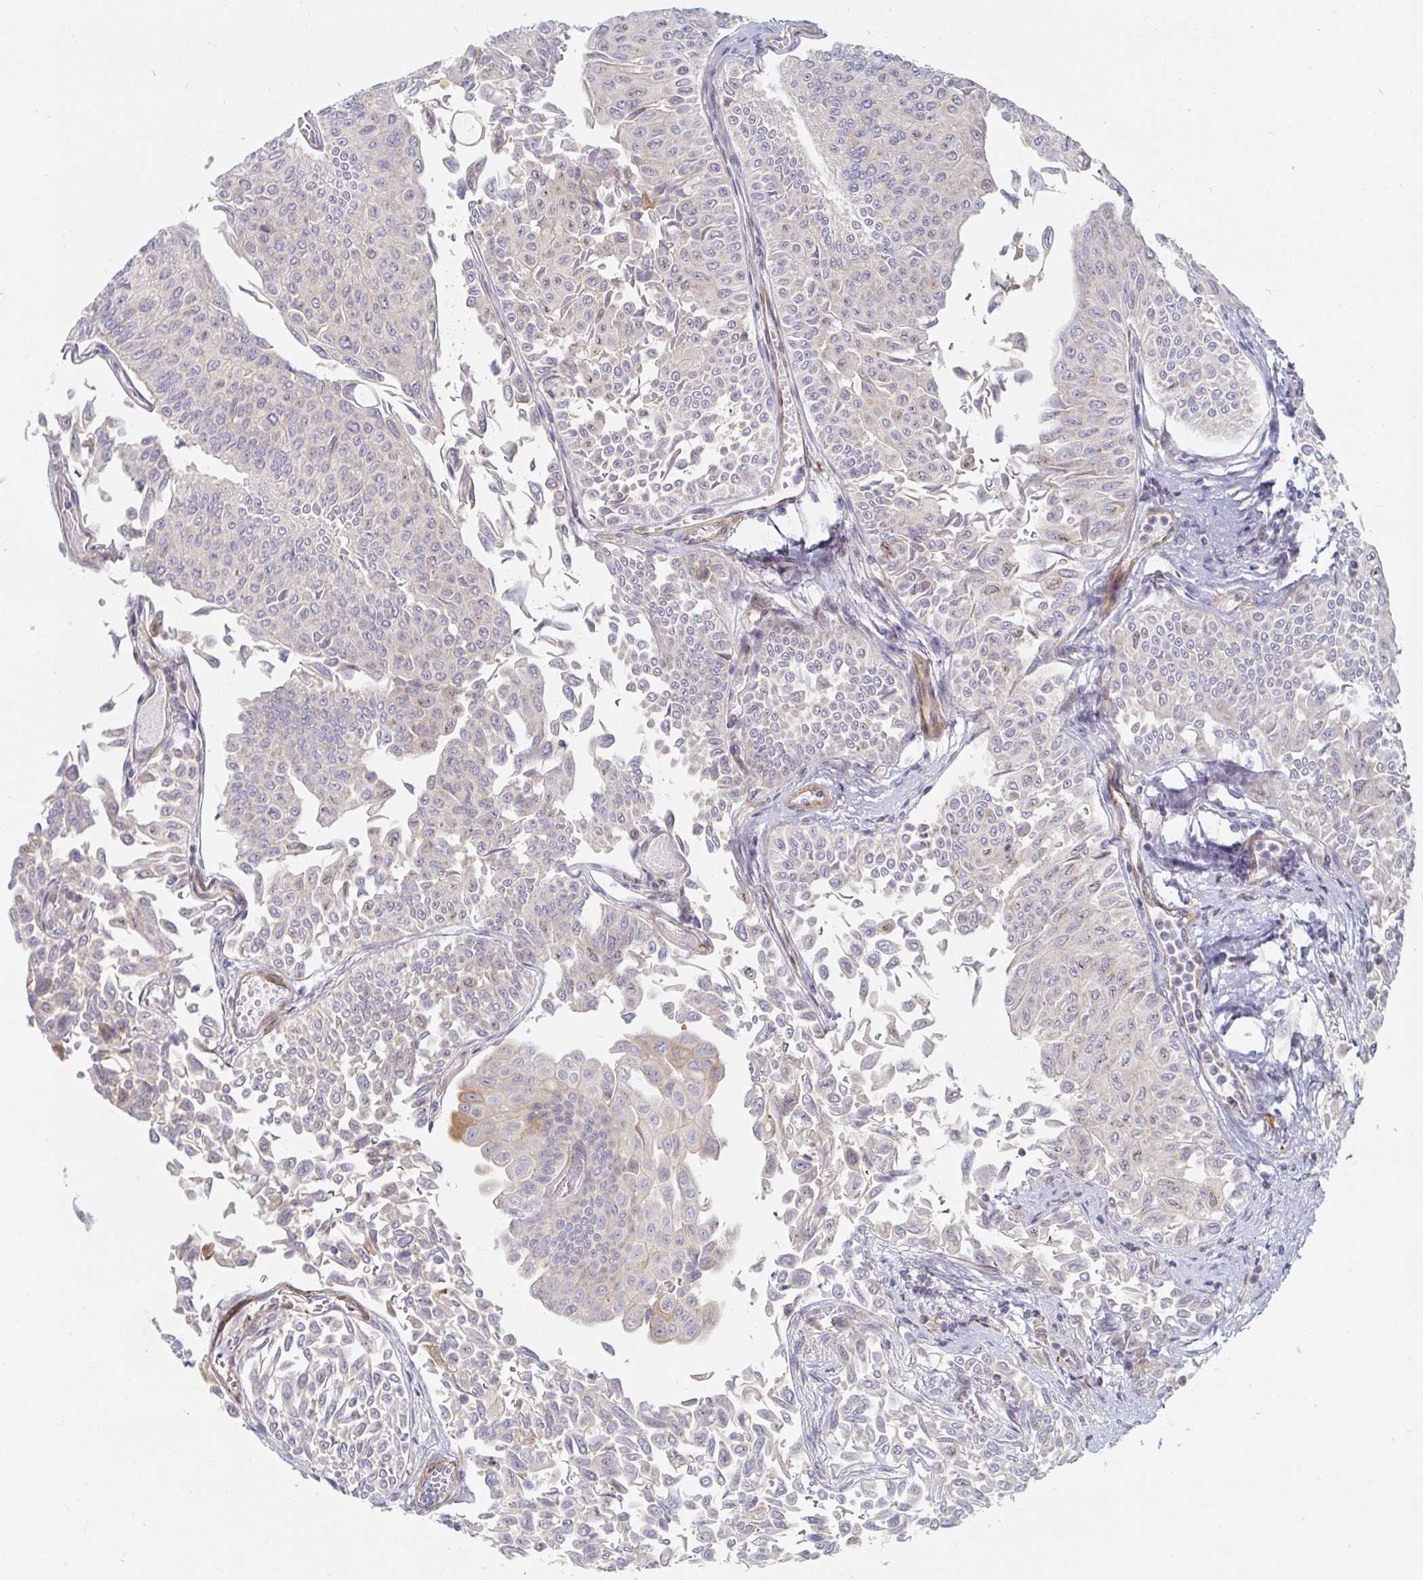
{"staining": {"intensity": "negative", "quantity": "none", "location": "none"}, "tissue": "urothelial cancer", "cell_type": "Tumor cells", "image_type": "cancer", "snomed": [{"axis": "morphology", "description": "Urothelial carcinoma, NOS"}, {"axis": "topography", "description": "Urinary bladder"}], "caption": "Human transitional cell carcinoma stained for a protein using IHC exhibits no expression in tumor cells.", "gene": "SSH2", "patient": {"sex": "male", "age": 59}}